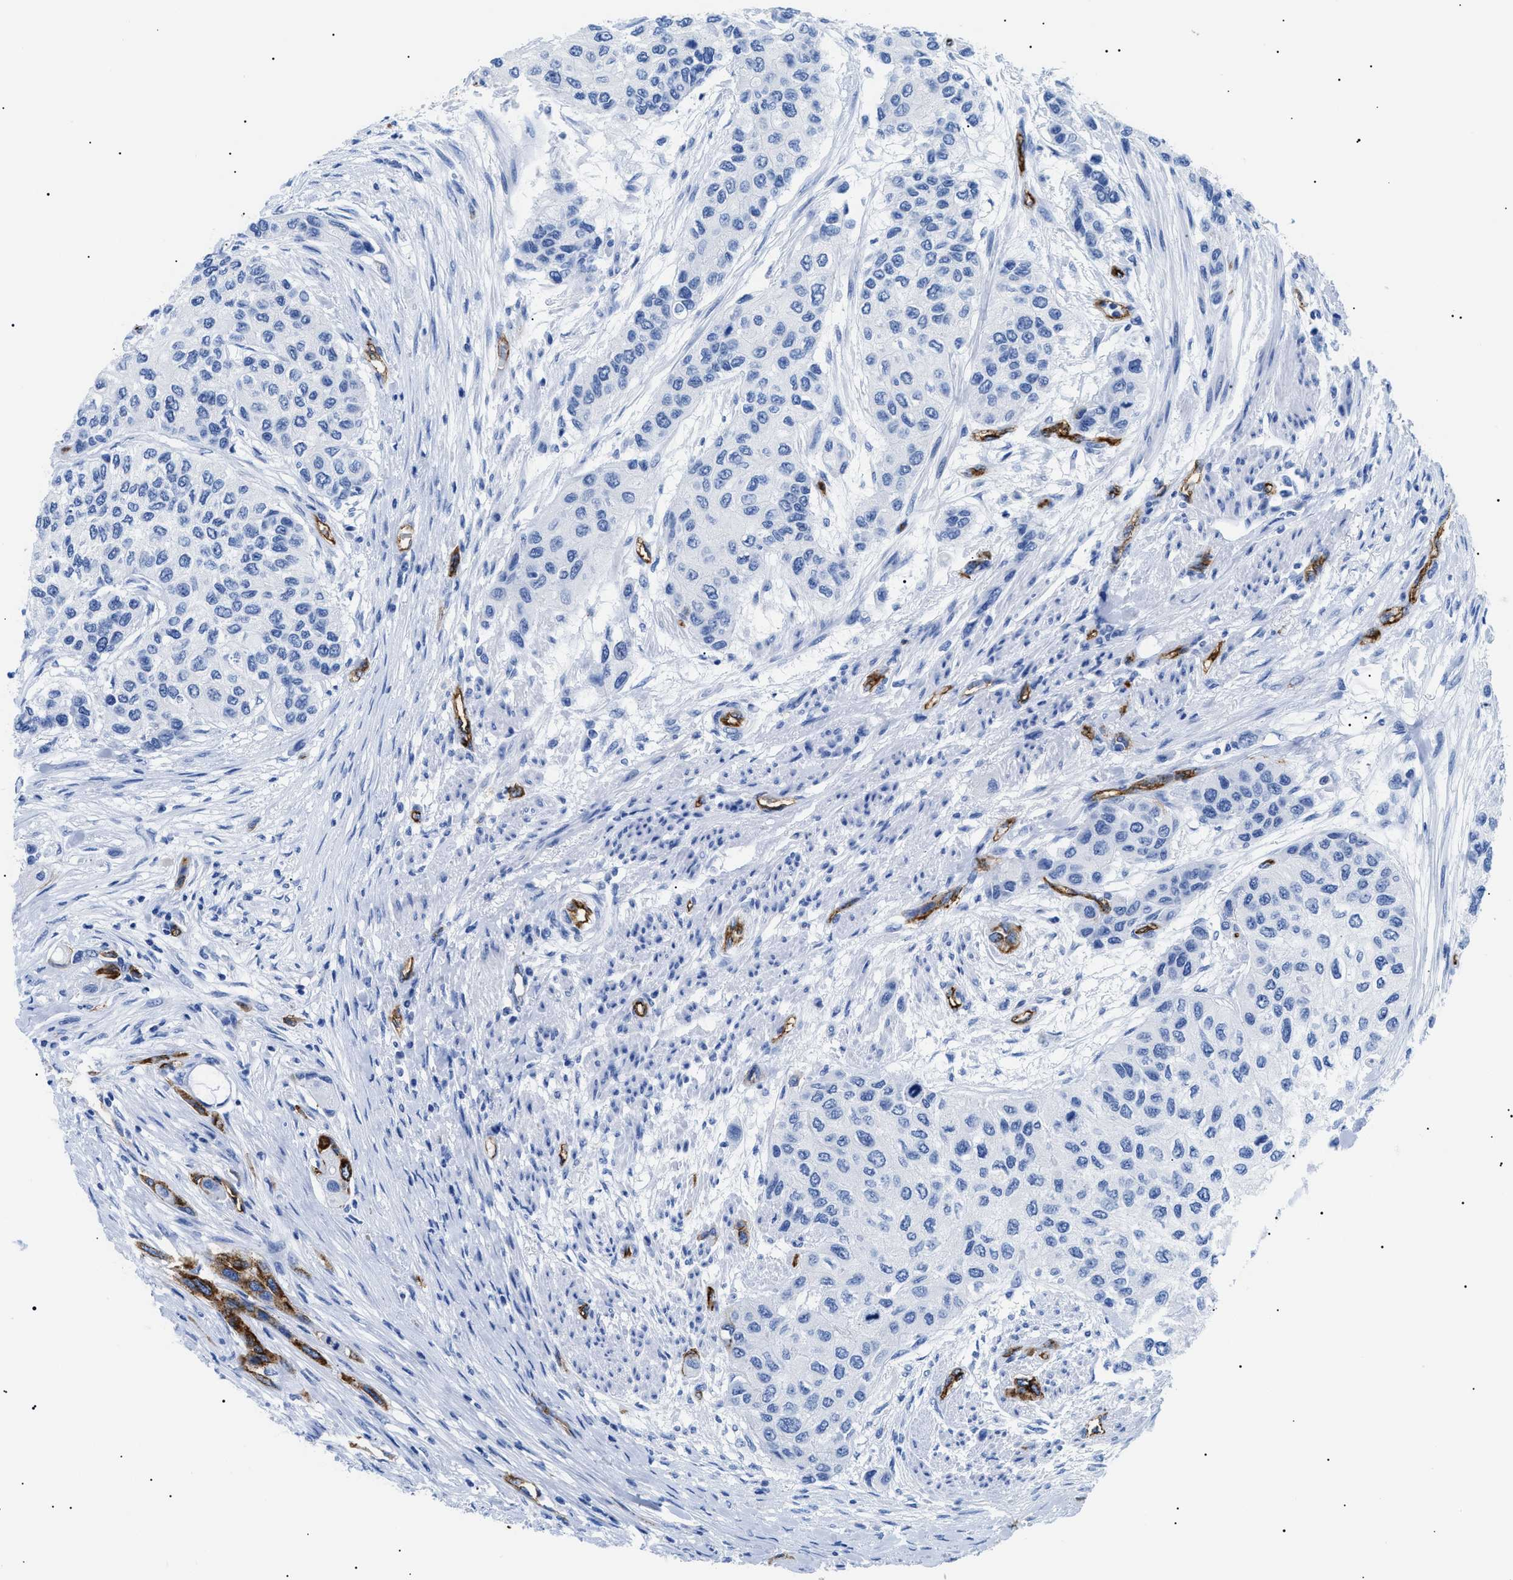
{"staining": {"intensity": "negative", "quantity": "none", "location": "none"}, "tissue": "urothelial cancer", "cell_type": "Tumor cells", "image_type": "cancer", "snomed": [{"axis": "morphology", "description": "Urothelial carcinoma, High grade"}, {"axis": "topography", "description": "Urinary bladder"}], "caption": "This is a photomicrograph of immunohistochemistry (IHC) staining of urothelial carcinoma (high-grade), which shows no expression in tumor cells.", "gene": "PODXL", "patient": {"sex": "female", "age": 56}}